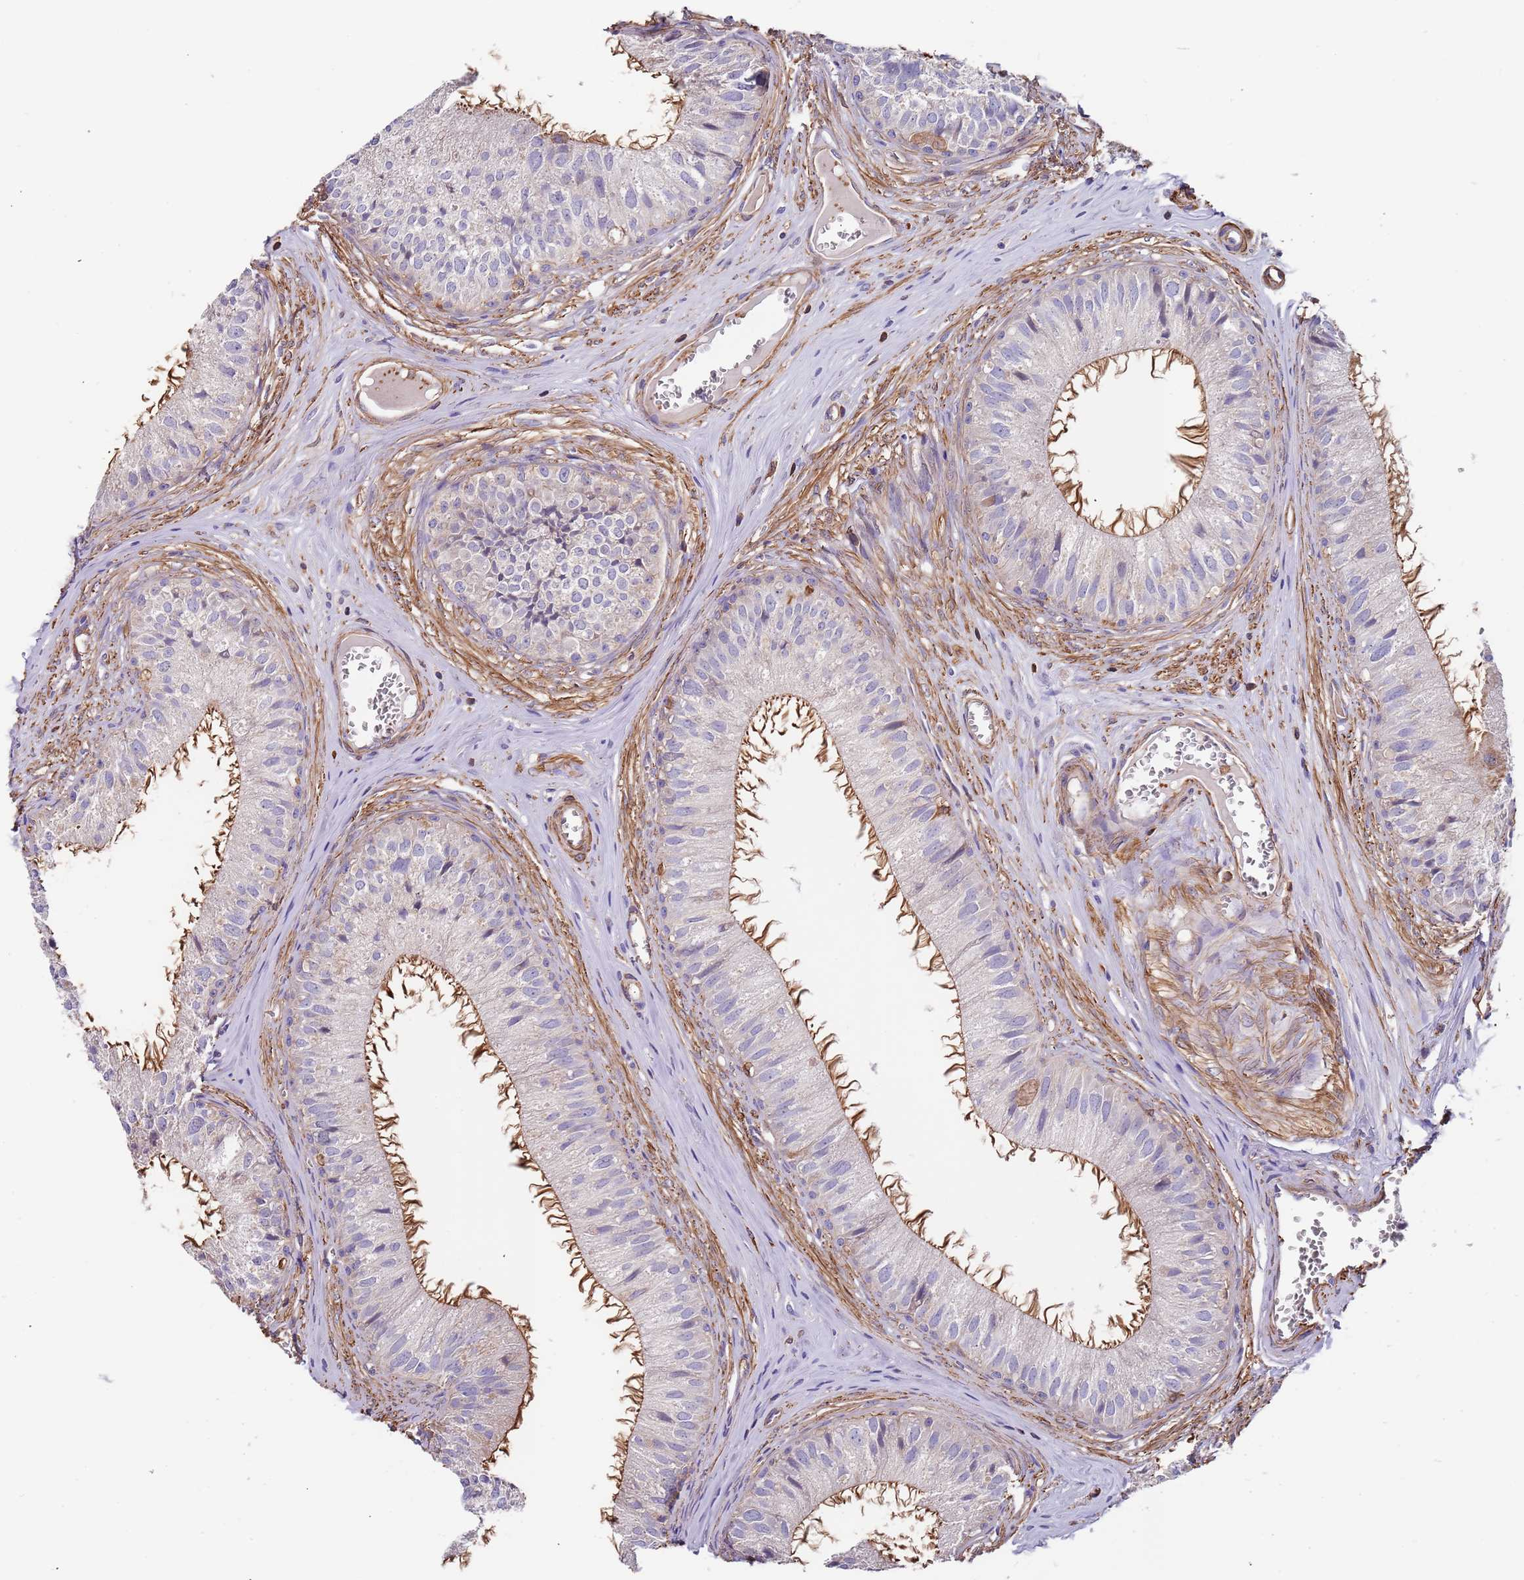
{"staining": {"intensity": "moderate", "quantity": "<25%", "location": "cytoplasmic/membranous"}, "tissue": "epididymis", "cell_type": "Glandular cells", "image_type": "normal", "snomed": [{"axis": "morphology", "description": "Normal tissue, NOS"}, {"axis": "topography", "description": "Epididymis"}], "caption": "This is an image of IHC staining of unremarkable epididymis, which shows moderate staining in the cytoplasmic/membranous of glandular cells.", "gene": "SYT4", "patient": {"sex": "male", "age": 36}}